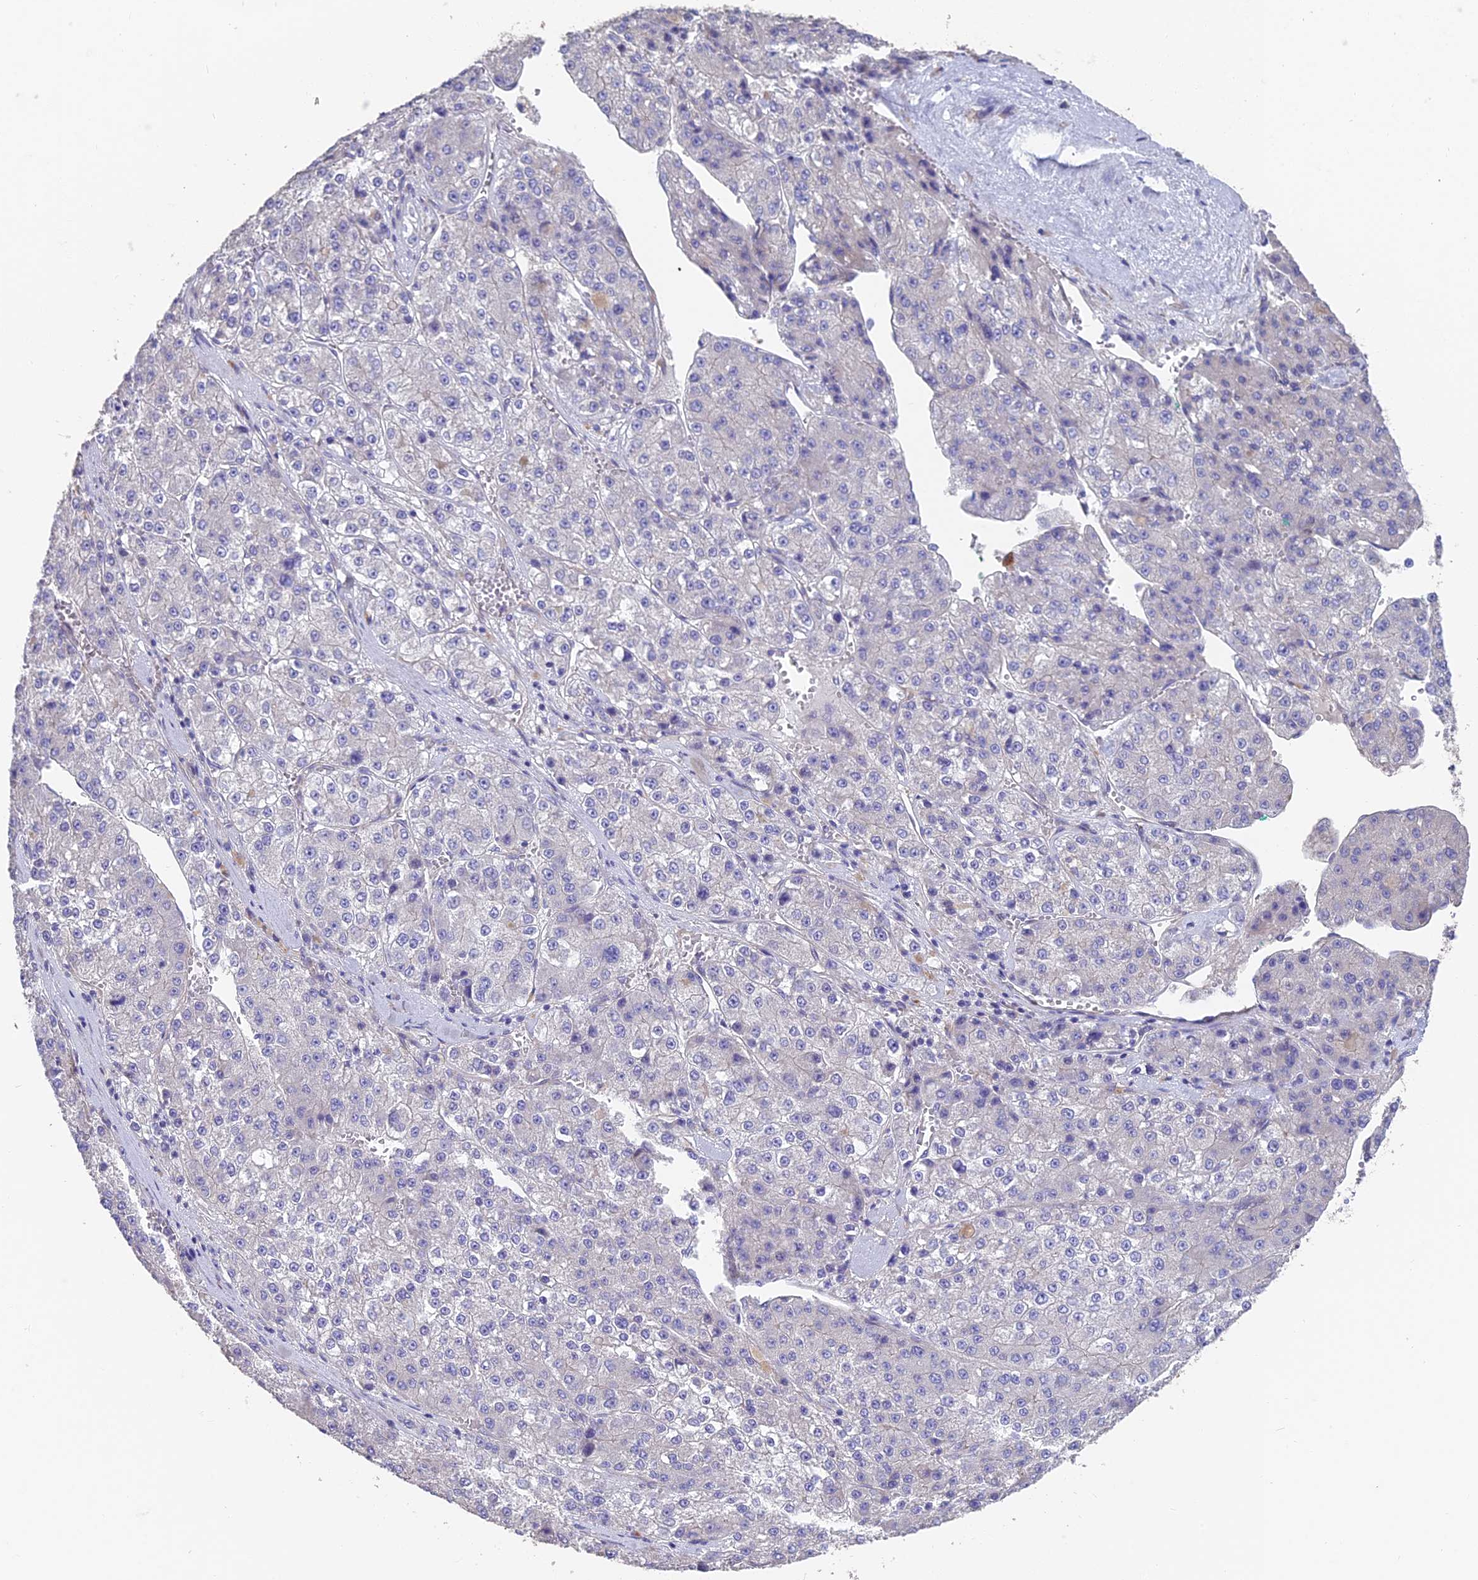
{"staining": {"intensity": "negative", "quantity": "none", "location": "none"}, "tissue": "liver cancer", "cell_type": "Tumor cells", "image_type": "cancer", "snomed": [{"axis": "morphology", "description": "Carcinoma, Hepatocellular, NOS"}, {"axis": "topography", "description": "Liver"}], "caption": "High power microscopy histopathology image of an IHC histopathology image of liver cancer (hepatocellular carcinoma), revealing no significant expression in tumor cells. (DAB IHC with hematoxylin counter stain).", "gene": "FAM168B", "patient": {"sex": "female", "age": 73}}